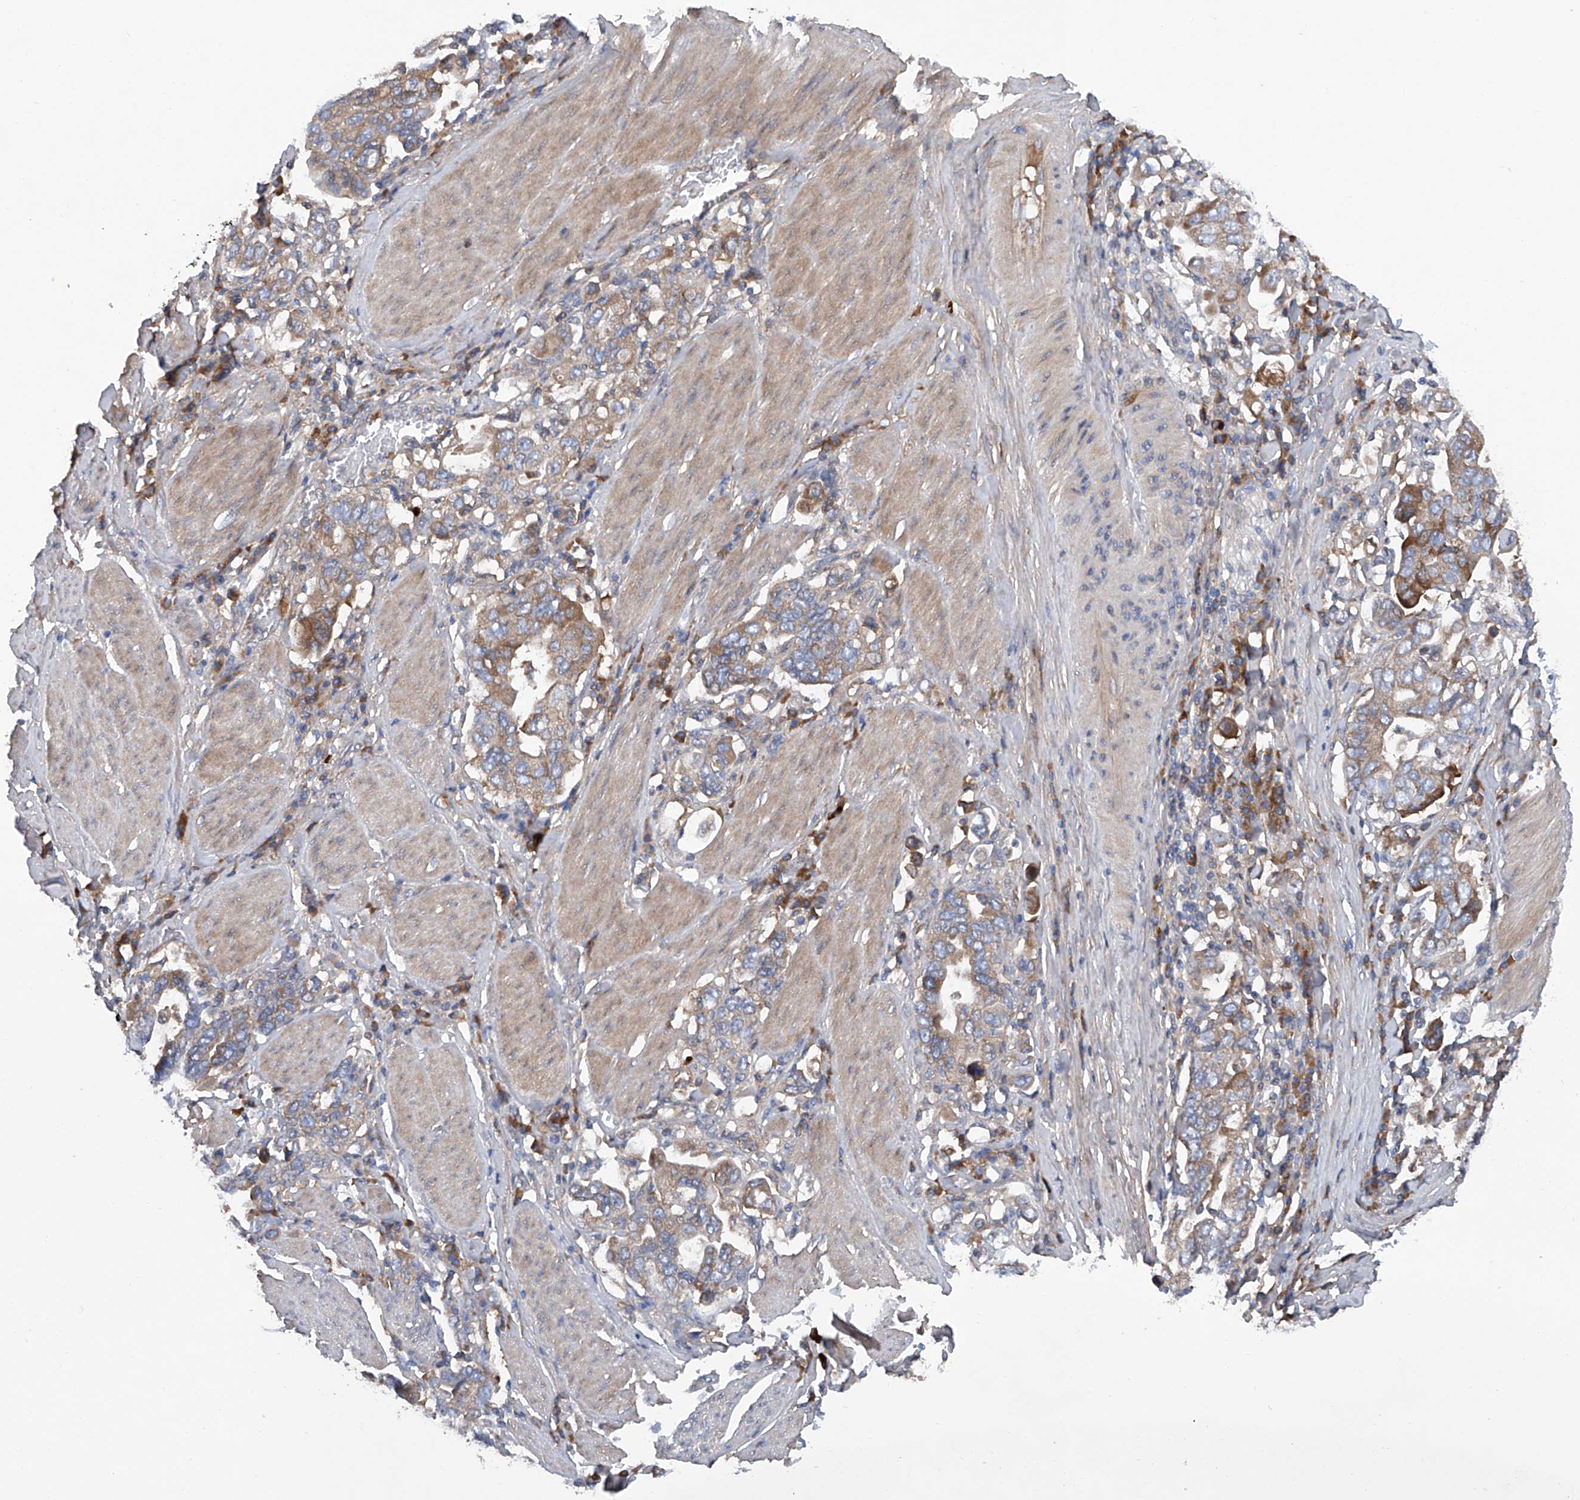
{"staining": {"intensity": "strong", "quantity": "<25%", "location": "cytoplasmic/membranous"}, "tissue": "stomach cancer", "cell_type": "Tumor cells", "image_type": "cancer", "snomed": [{"axis": "morphology", "description": "Adenocarcinoma, NOS"}, {"axis": "topography", "description": "Stomach, upper"}], "caption": "High-magnification brightfield microscopy of stomach adenocarcinoma stained with DAB (brown) and counterstained with hematoxylin (blue). tumor cells exhibit strong cytoplasmic/membranous positivity is appreciated in about<25% of cells. The staining is performed using DAB (3,3'-diaminobenzidine) brown chromogen to label protein expression. The nuclei are counter-stained blue using hematoxylin.", "gene": "ASCC3", "patient": {"sex": "male", "age": 62}}